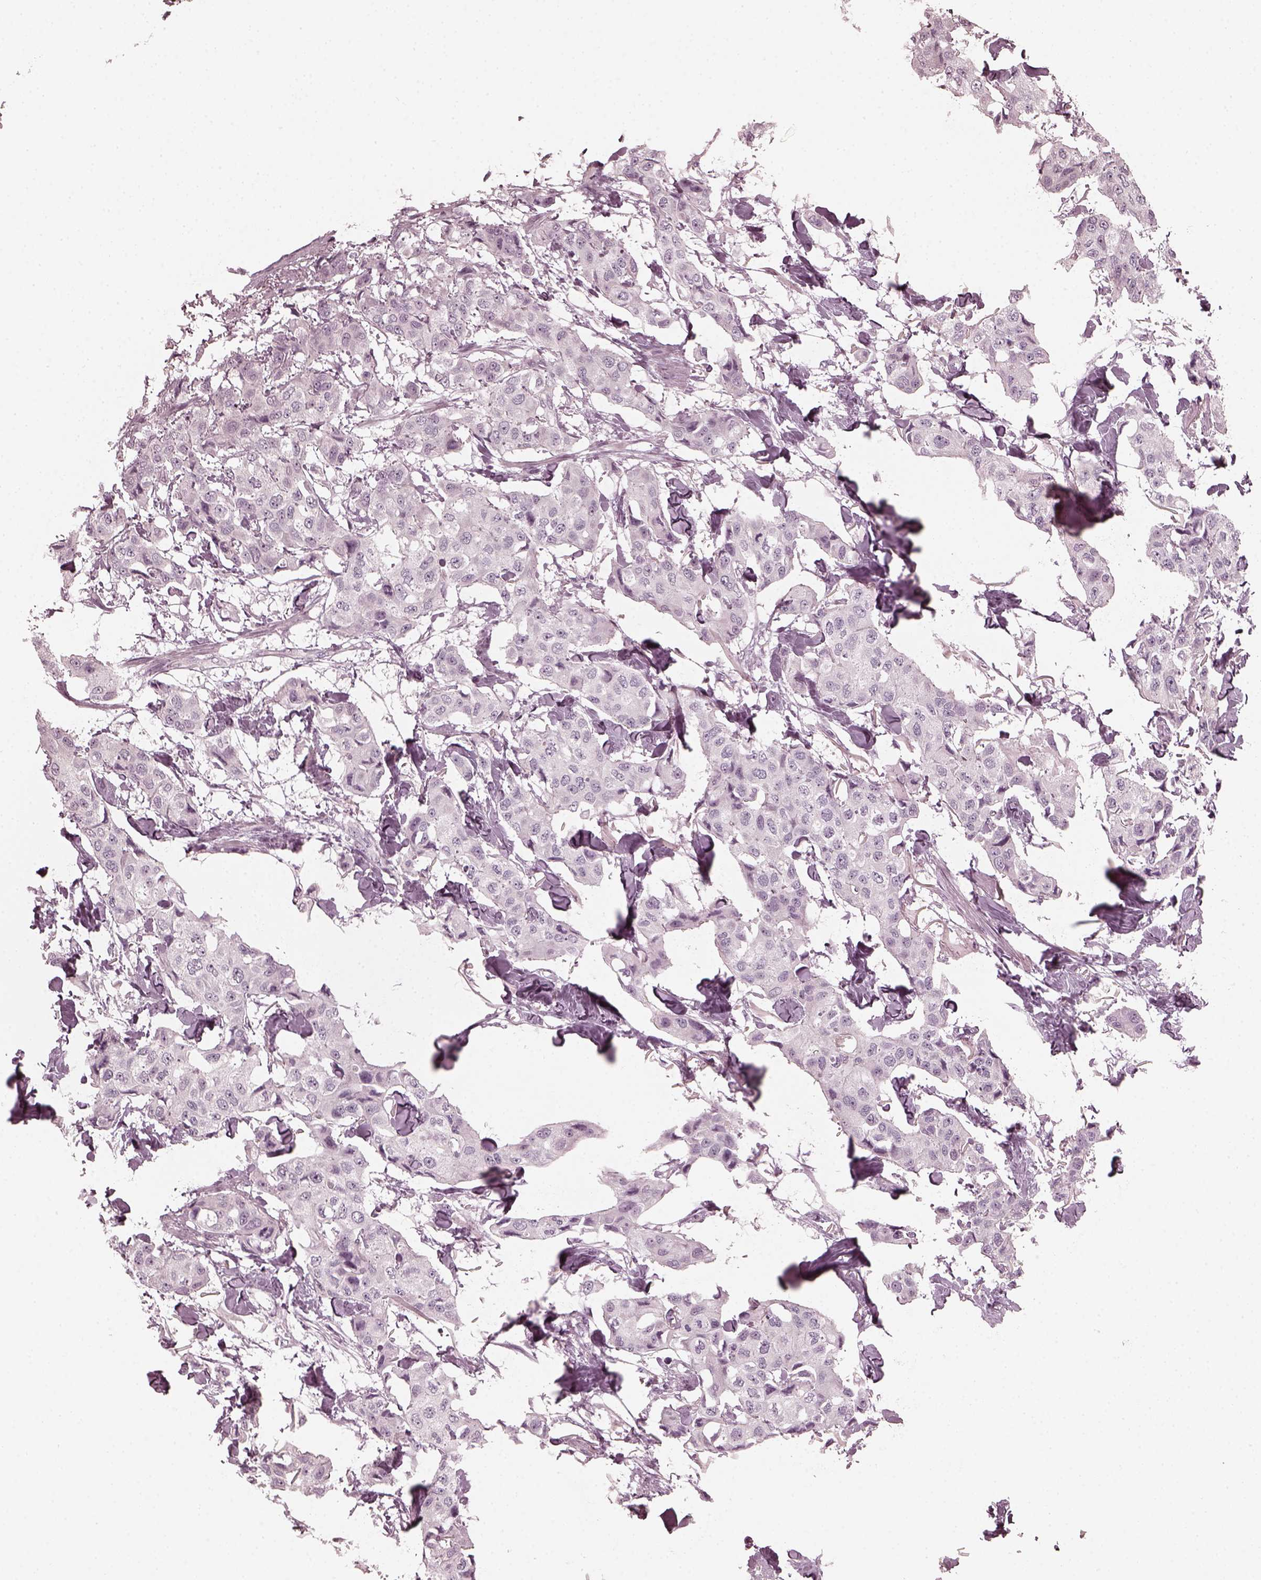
{"staining": {"intensity": "negative", "quantity": "none", "location": "none"}, "tissue": "breast cancer", "cell_type": "Tumor cells", "image_type": "cancer", "snomed": [{"axis": "morphology", "description": "Duct carcinoma"}, {"axis": "topography", "description": "Breast"}], "caption": "Immunohistochemical staining of breast cancer displays no significant positivity in tumor cells. (Brightfield microscopy of DAB IHC at high magnification).", "gene": "CHIT1", "patient": {"sex": "female", "age": 80}}